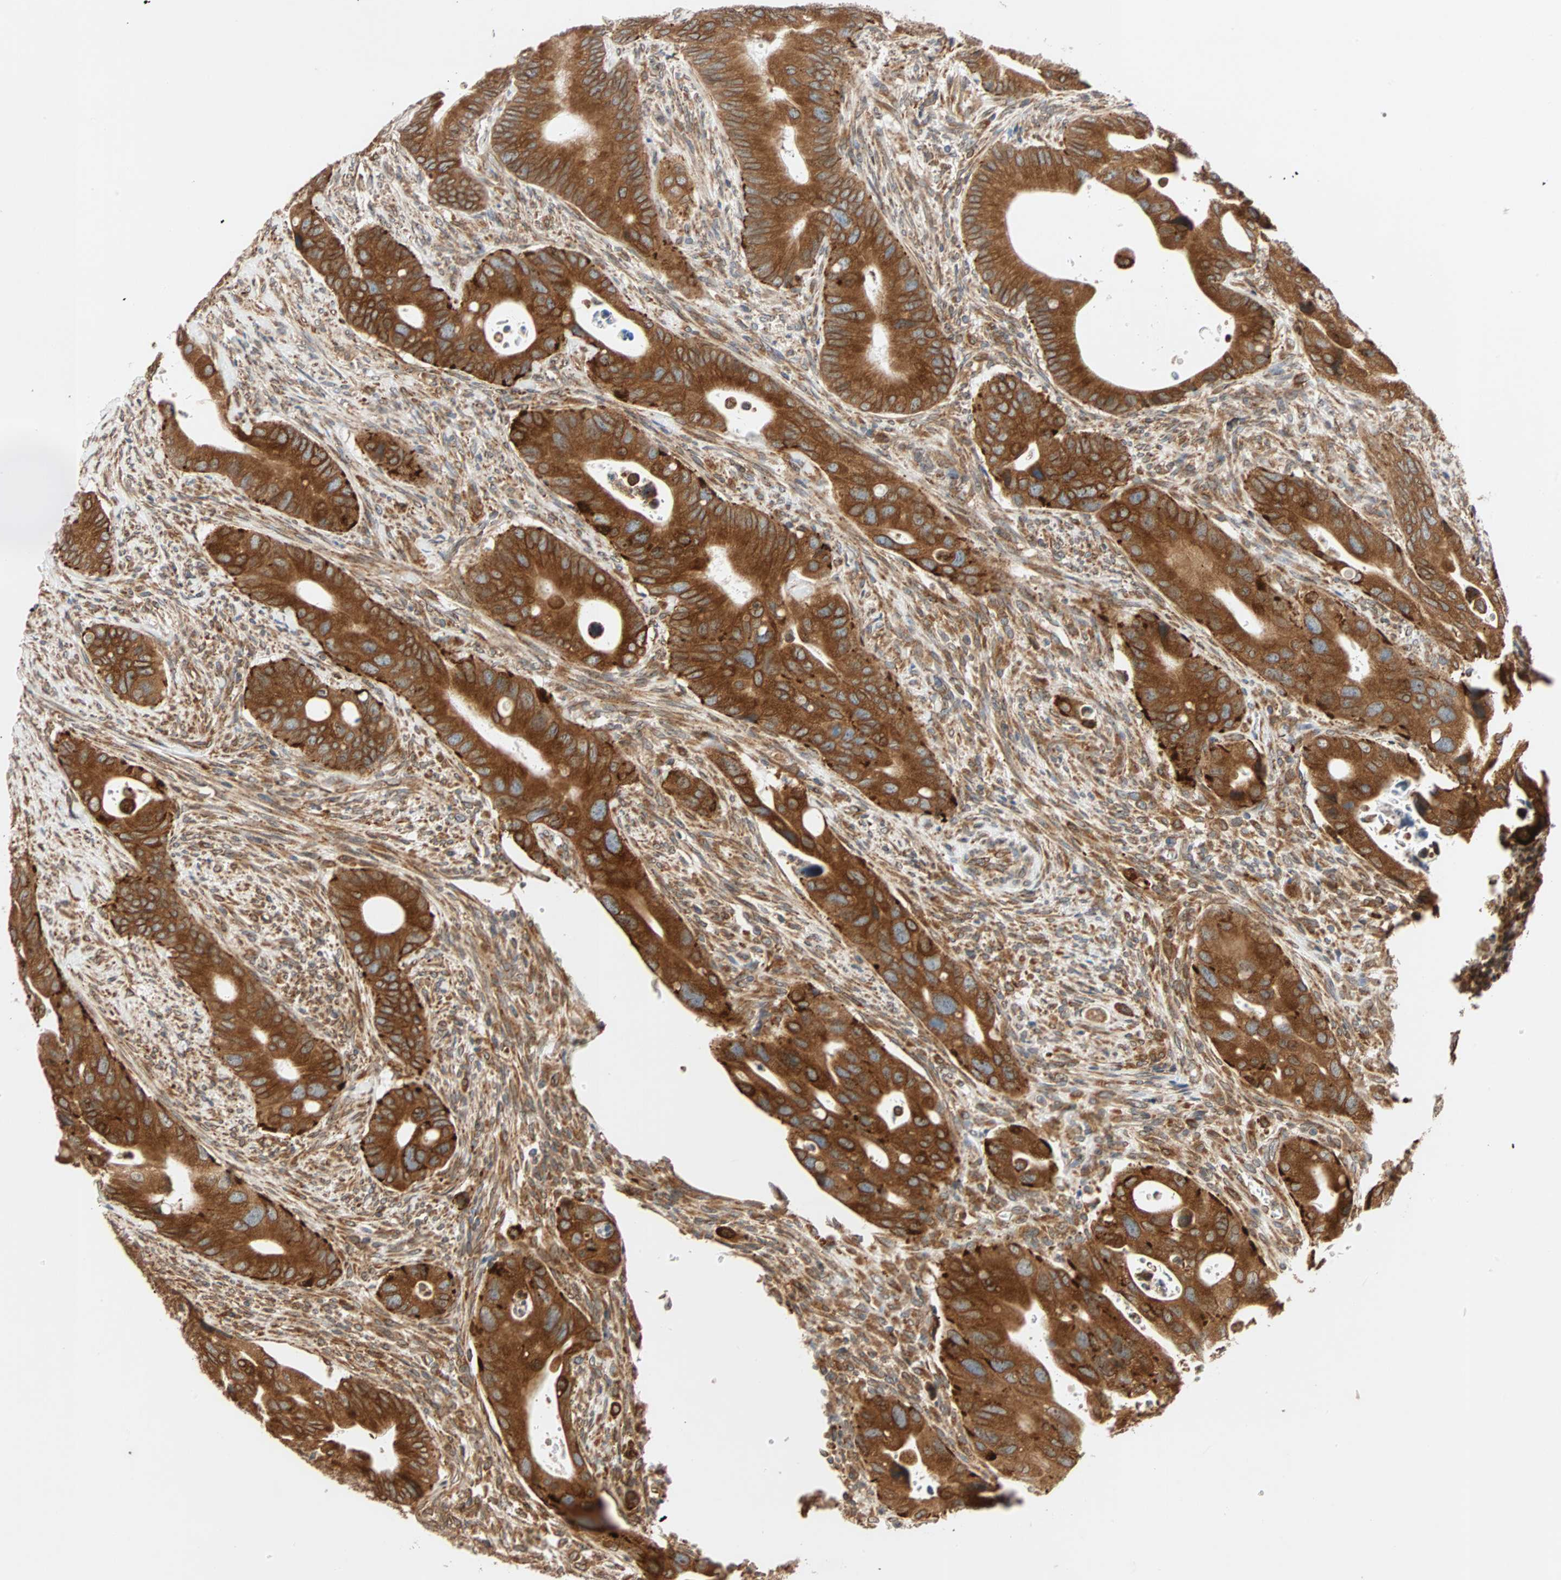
{"staining": {"intensity": "strong", "quantity": ">75%", "location": "cytoplasmic/membranous"}, "tissue": "colorectal cancer", "cell_type": "Tumor cells", "image_type": "cancer", "snomed": [{"axis": "morphology", "description": "Adenocarcinoma, NOS"}, {"axis": "topography", "description": "Rectum"}], "caption": "There is high levels of strong cytoplasmic/membranous expression in tumor cells of colorectal cancer, as demonstrated by immunohistochemical staining (brown color).", "gene": "AUP1", "patient": {"sex": "female", "age": 57}}